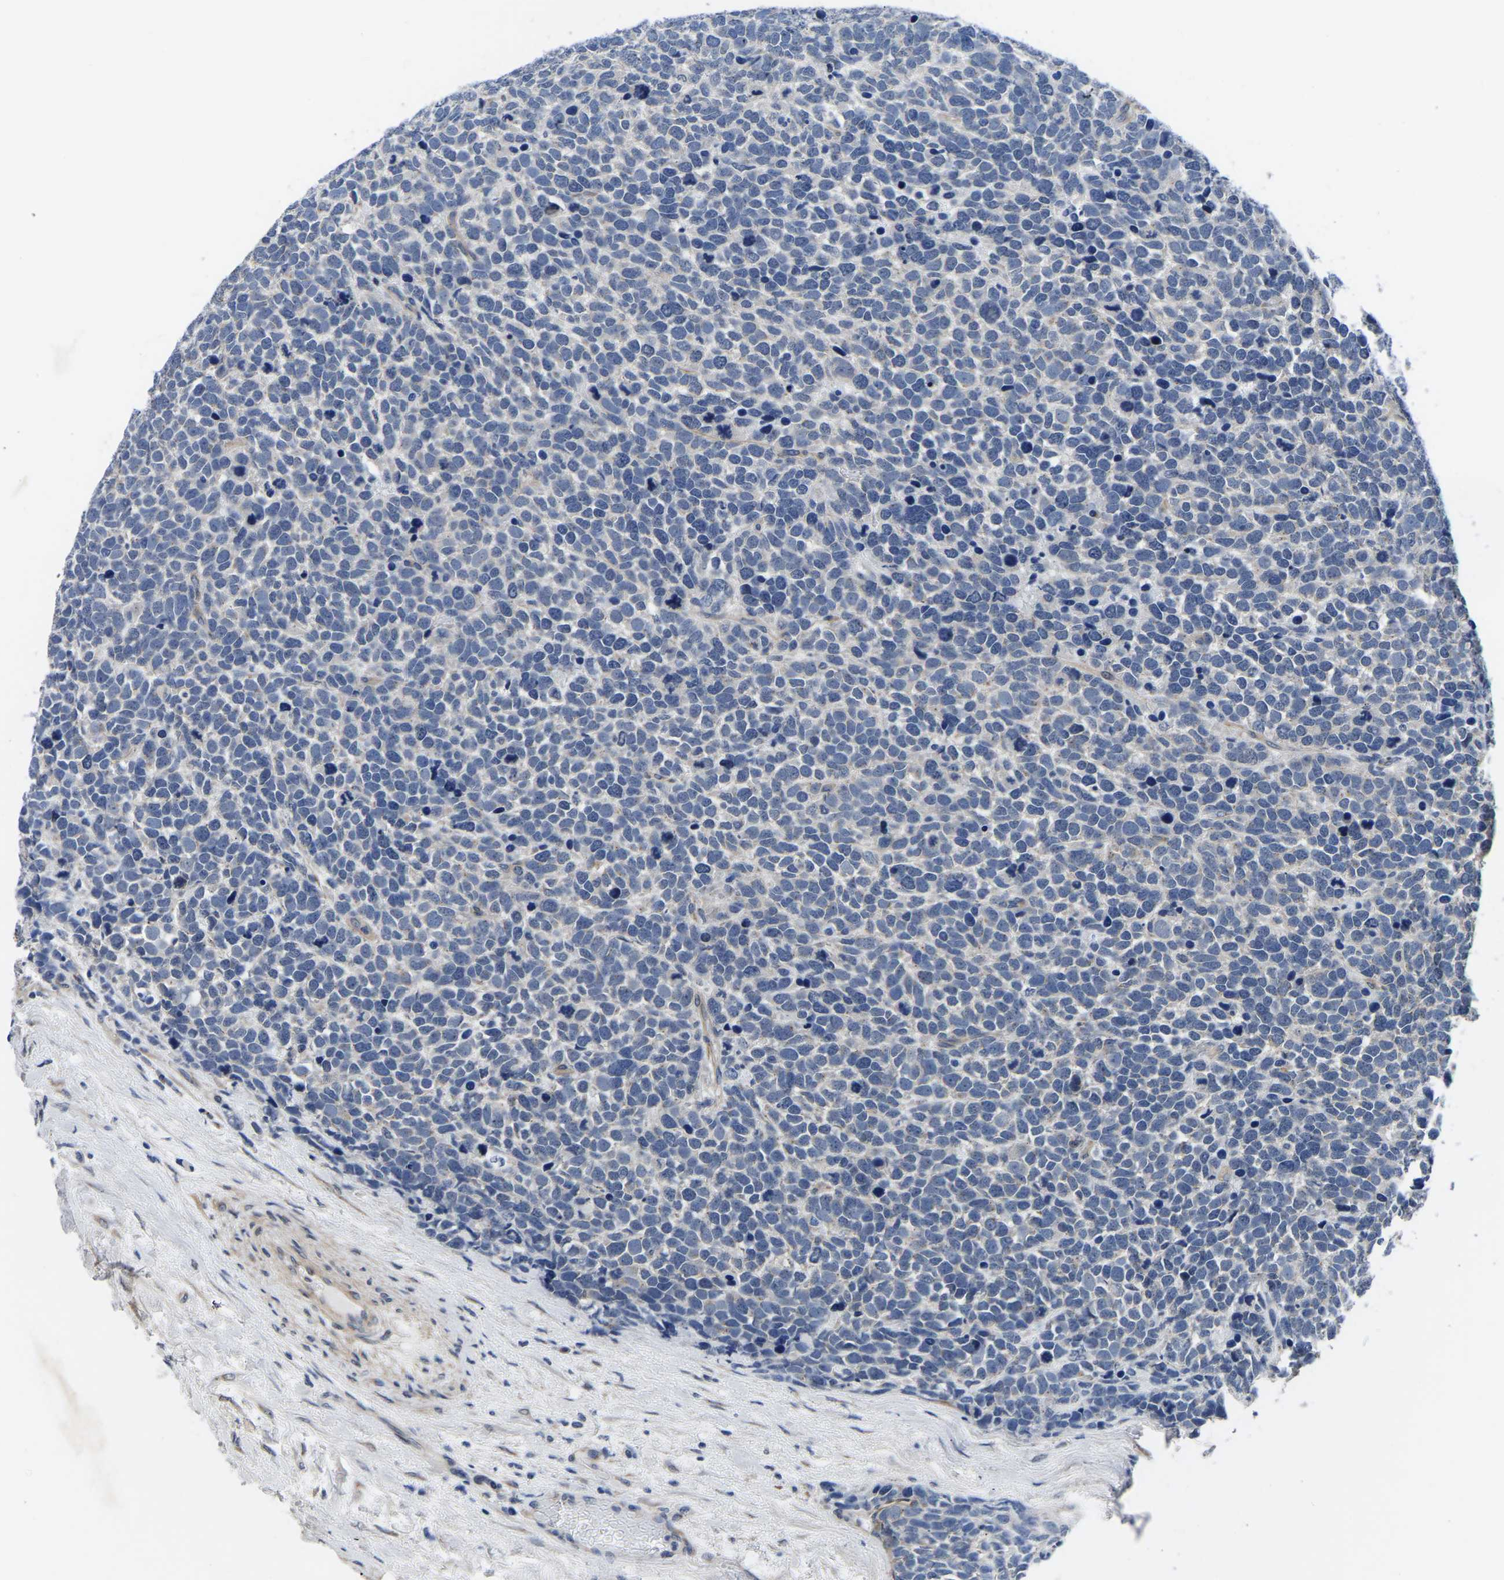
{"staining": {"intensity": "negative", "quantity": "none", "location": "none"}, "tissue": "urothelial cancer", "cell_type": "Tumor cells", "image_type": "cancer", "snomed": [{"axis": "morphology", "description": "Urothelial carcinoma, High grade"}, {"axis": "topography", "description": "Urinary bladder"}], "caption": "This is a micrograph of immunohistochemistry (IHC) staining of urothelial cancer, which shows no positivity in tumor cells.", "gene": "PDLIM7", "patient": {"sex": "female", "age": 82}}